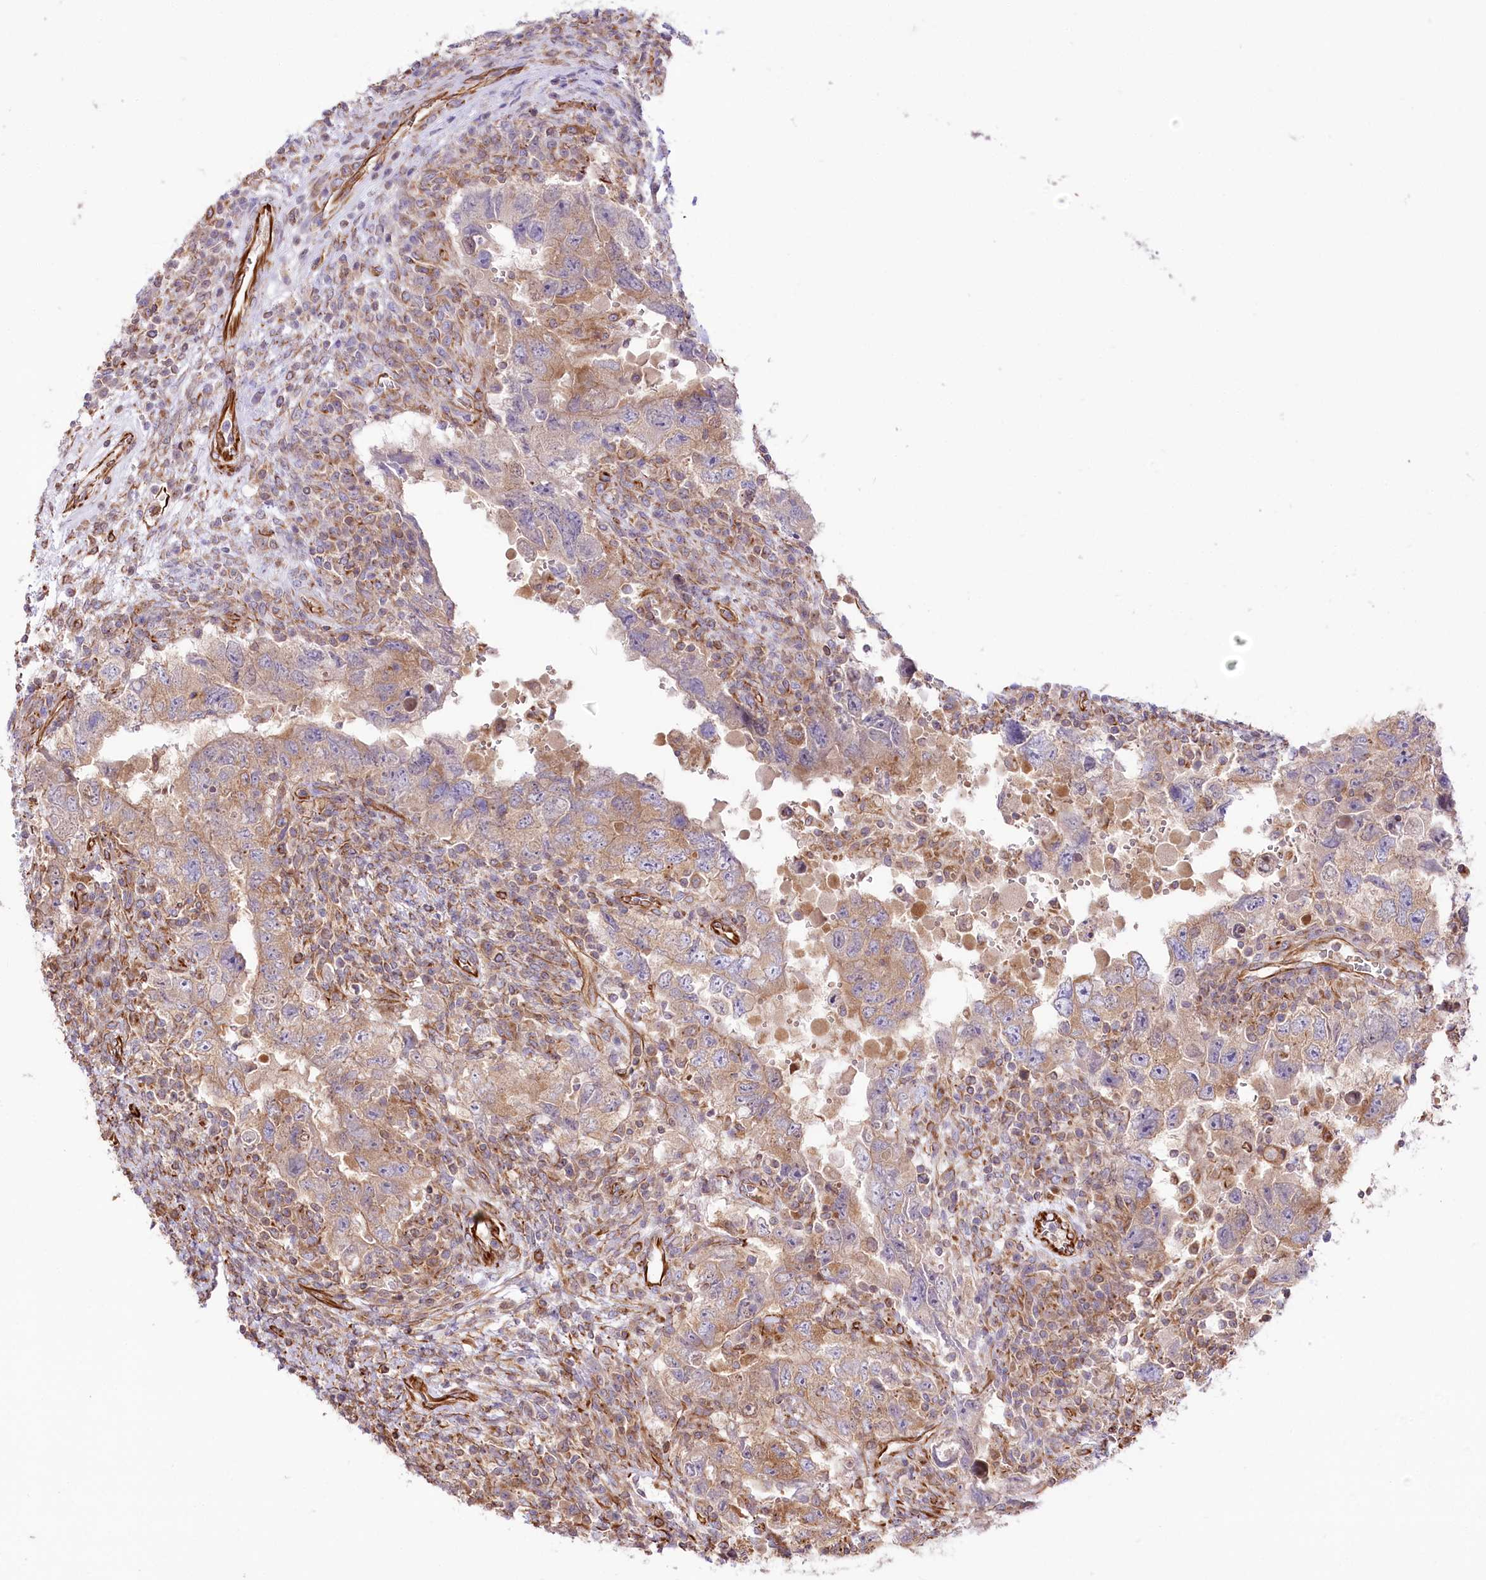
{"staining": {"intensity": "moderate", "quantity": "25%-75%", "location": "cytoplasmic/membranous"}, "tissue": "testis cancer", "cell_type": "Tumor cells", "image_type": "cancer", "snomed": [{"axis": "morphology", "description": "Carcinoma, Embryonal, NOS"}, {"axis": "topography", "description": "Testis"}], "caption": "There is medium levels of moderate cytoplasmic/membranous positivity in tumor cells of embryonal carcinoma (testis), as demonstrated by immunohistochemical staining (brown color).", "gene": "TTC1", "patient": {"sex": "male", "age": 26}}